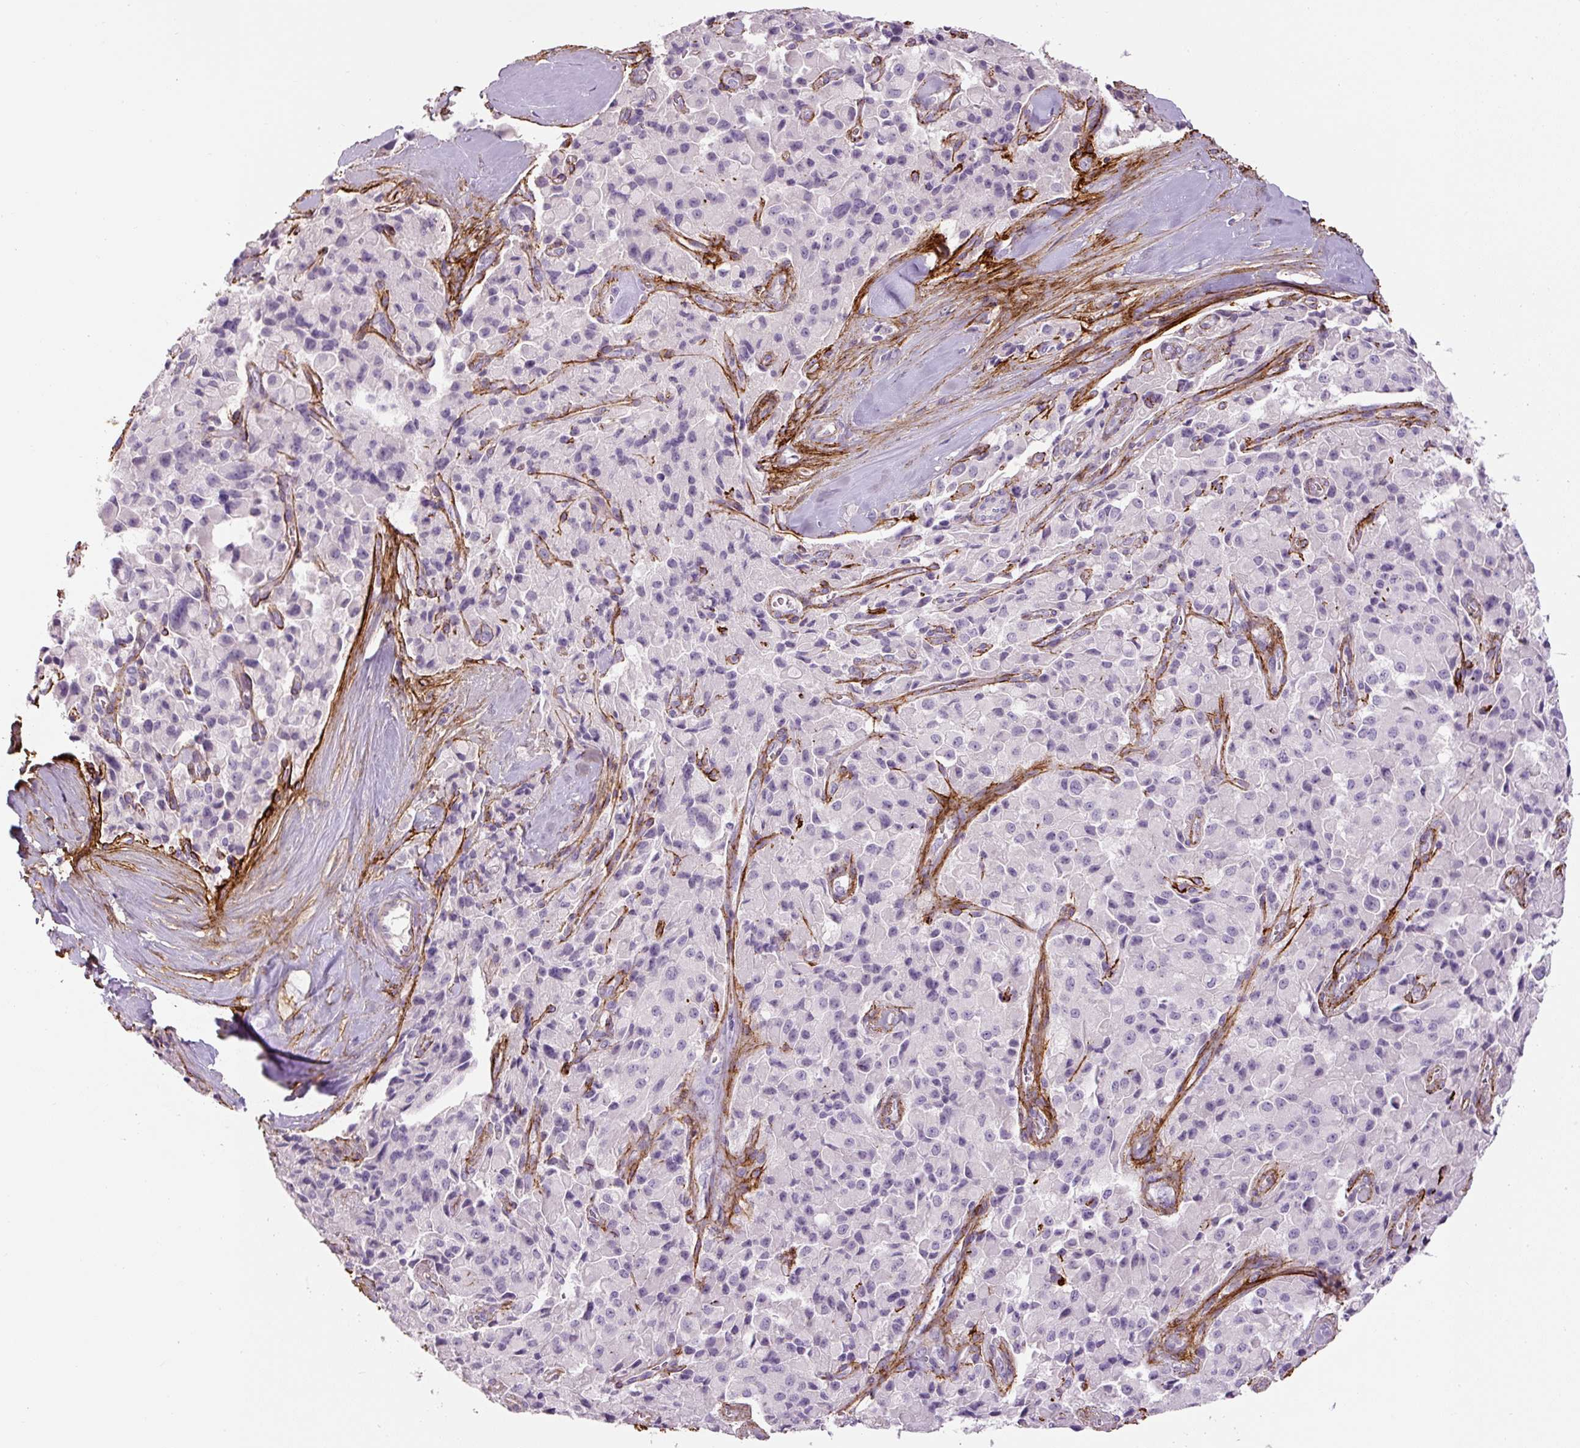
{"staining": {"intensity": "negative", "quantity": "none", "location": "none"}, "tissue": "pancreatic cancer", "cell_type": "Tumor cells", "image_type": "cancer", "snomed": [{"axis": "morphology", "description": "Adenocarcinoma, NOS"}, {"axis": "topography", "description": "Pancreas"}], "caption": "Tumor cells are negative for protein expression in human pancreatic adenocarcinoma. (Stains: DAB IHC with hematoxylin counter stain, Microscopy: brightfield microscopy at high magnification).", "gene": "FBN1", "patient": {"sex": "male", "age": 65}}